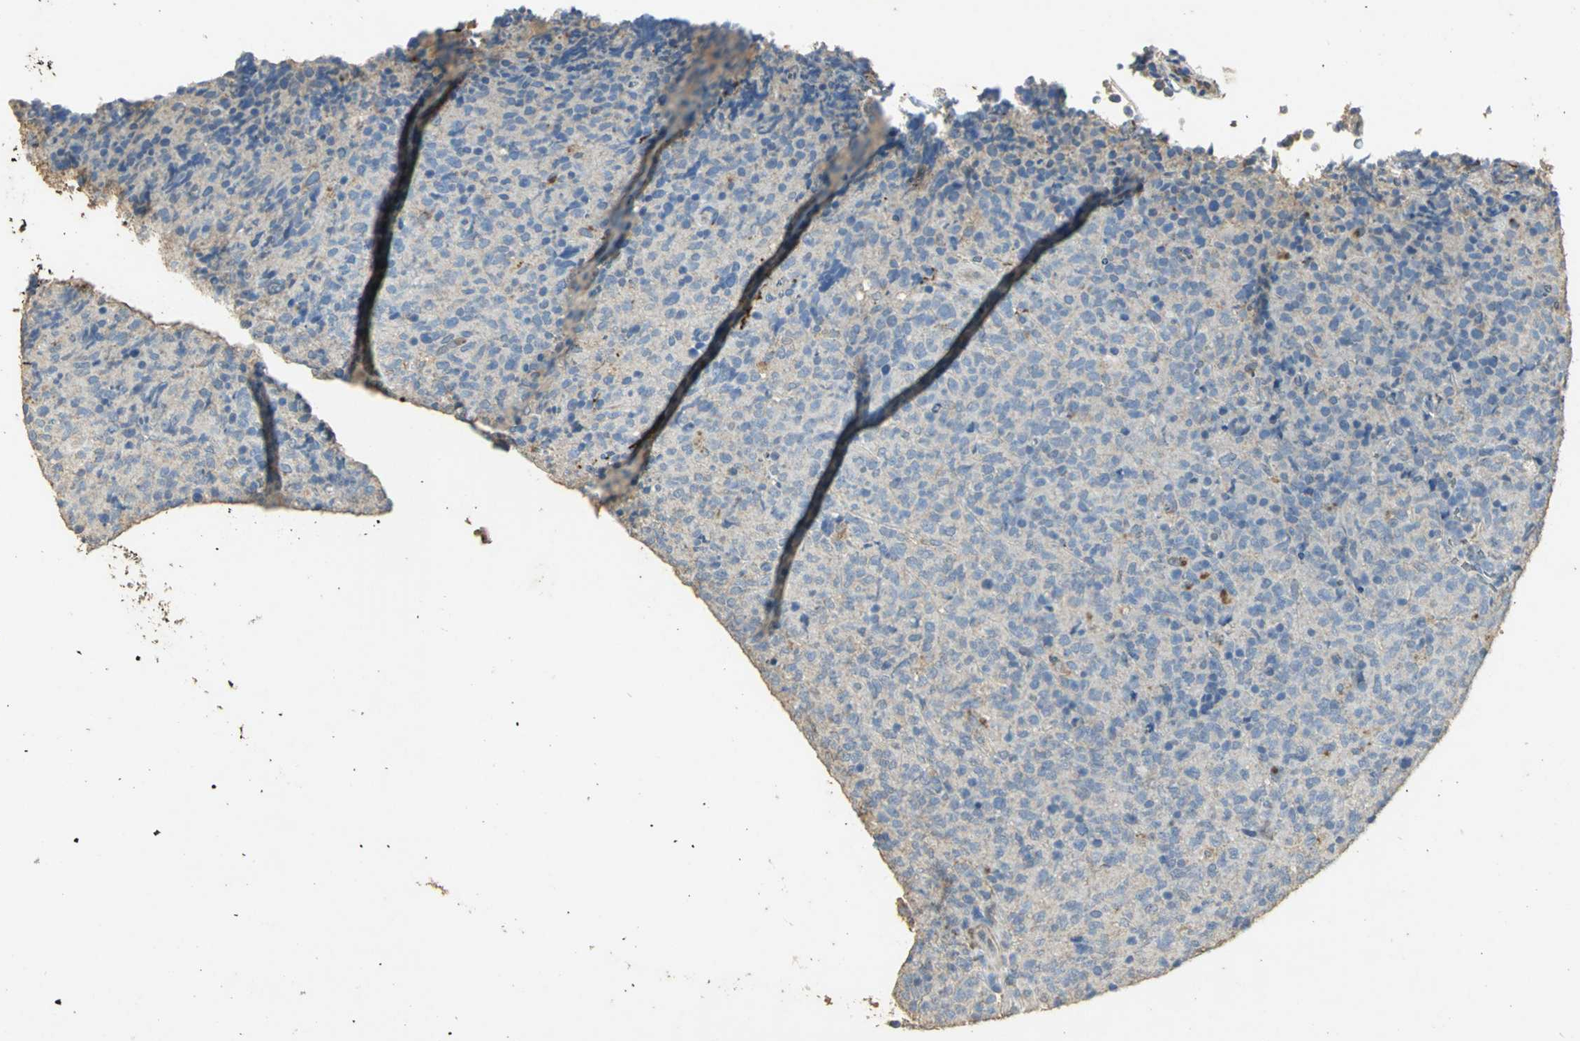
{"staining": {"intensity": "weak", "quantity": "25%-75%", "location": "cytoplasmic/membranous"}, "tissue": "lymphoma", "cell_type": "Tumor cells", "image_type": "cancer", "snomed": [{"axis": "morphology", "description": "Malignant lymphoma, non-Hodgkin's type, High grade"}, {"axis": "topography", "description": "Tonsil"}], "caption": "The immunohistochemical stain shows weak cytoplasmic/membranous positivity in tumor cells of lymphoma tissue.", "gene": "ASB9", "patient": {"sex": "female", "age": 36}}